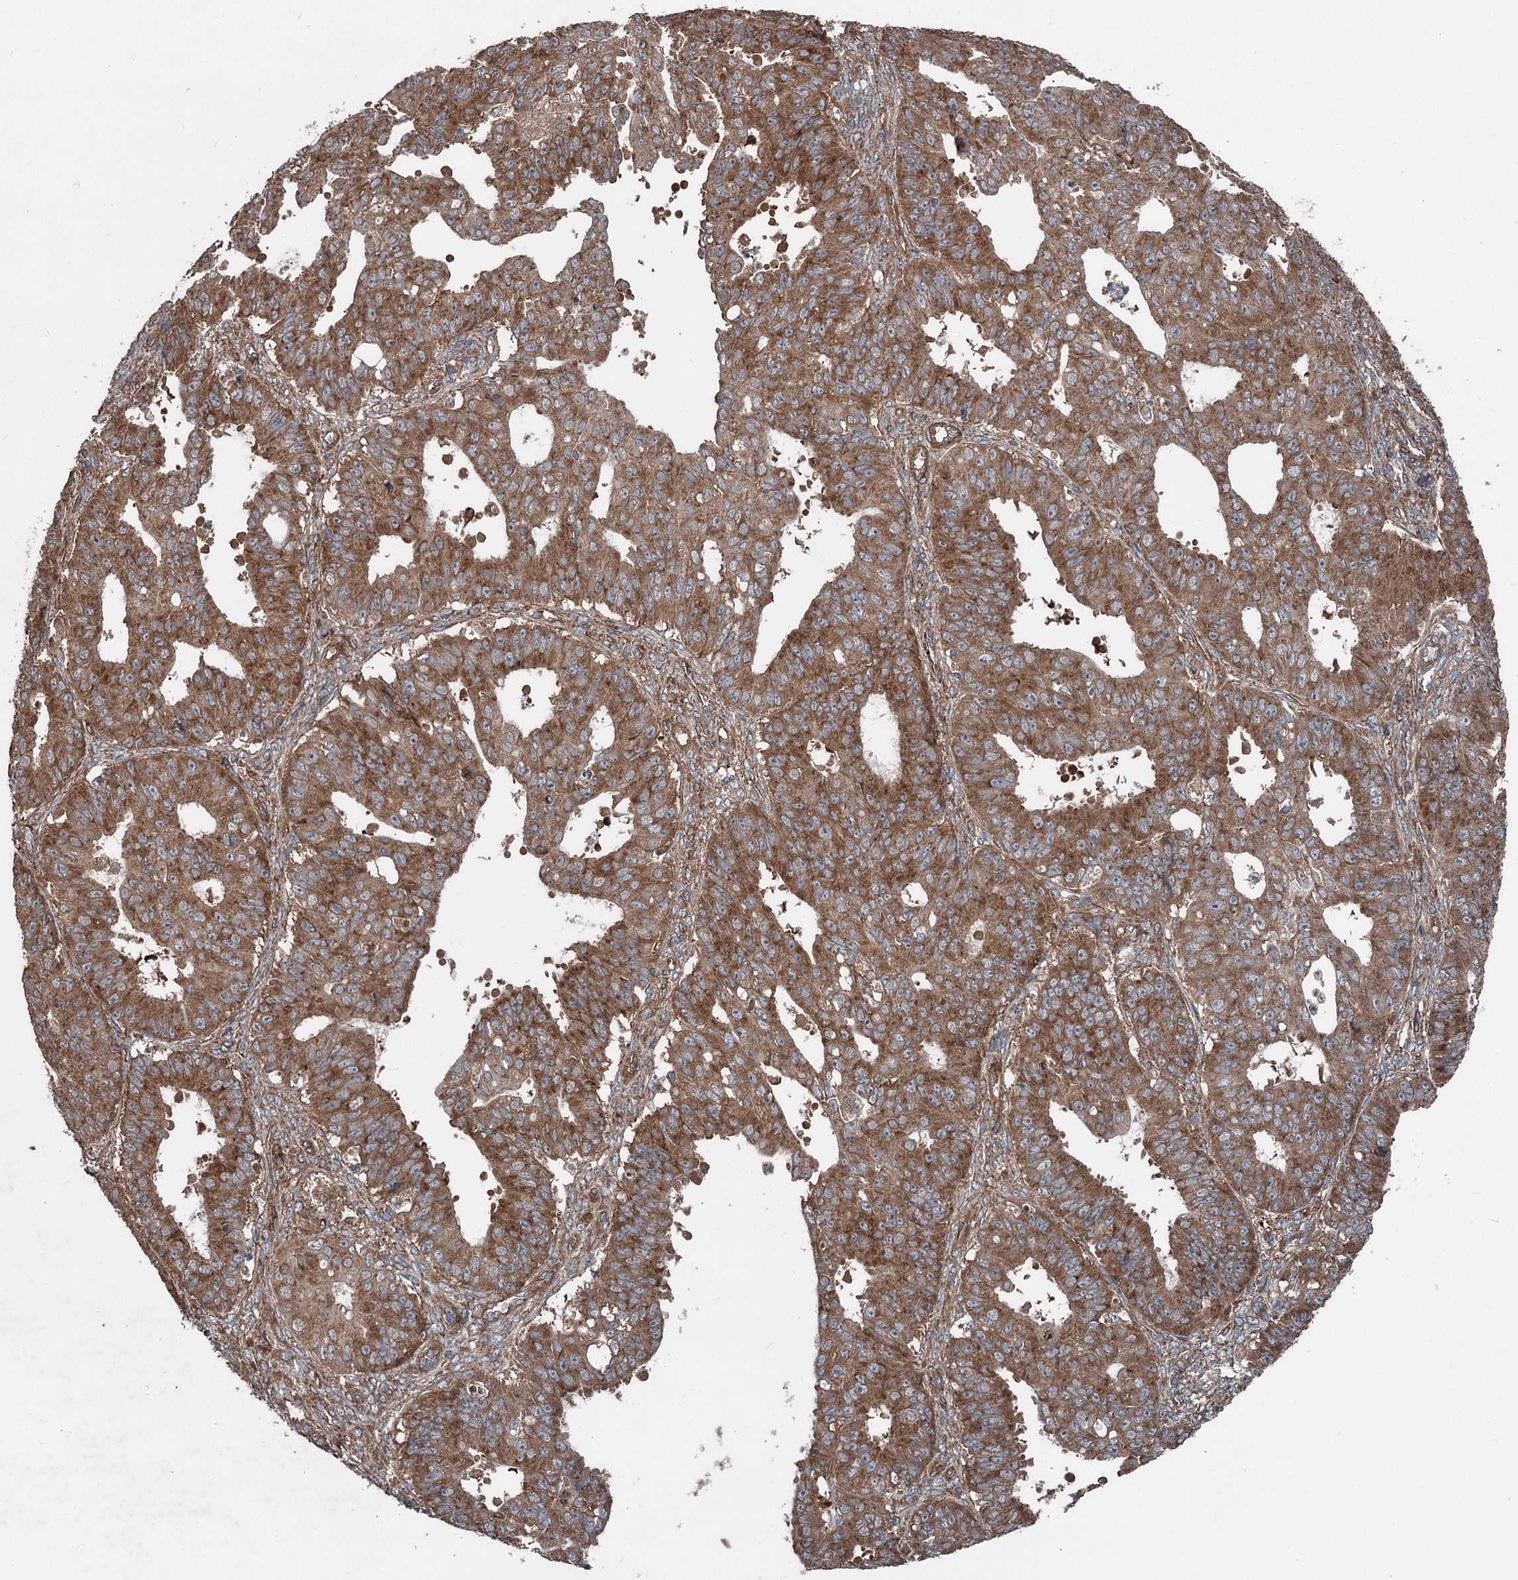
{"staining": {"intensity": "moderate", "quantity": ">75%", "location": "cytoplasmic/membranous"}, "tissue": "ovarian cancer", "cell_type": "Tumor cells", "image_type": "cancer", "snomed": [{"axis": "morphology", "description": "Carcinoma, endometroid"}, {"axis": "topography", "description": "Appendix"}, {"axis": "topography", "description": "Ovary"}], "caption": "Immunohistochemistry (DAB) staining of human ovarian cancer demonstrates moderate cytoplasmic/membranous protein positivity in approximately >75% of tumor cells. (DAB (3,3'-diaminobenzidine) = brown stain, brightfield microscopy at high magnification).", "gene": "RNF214", "patient": {"sex": "female", "age": 42}}